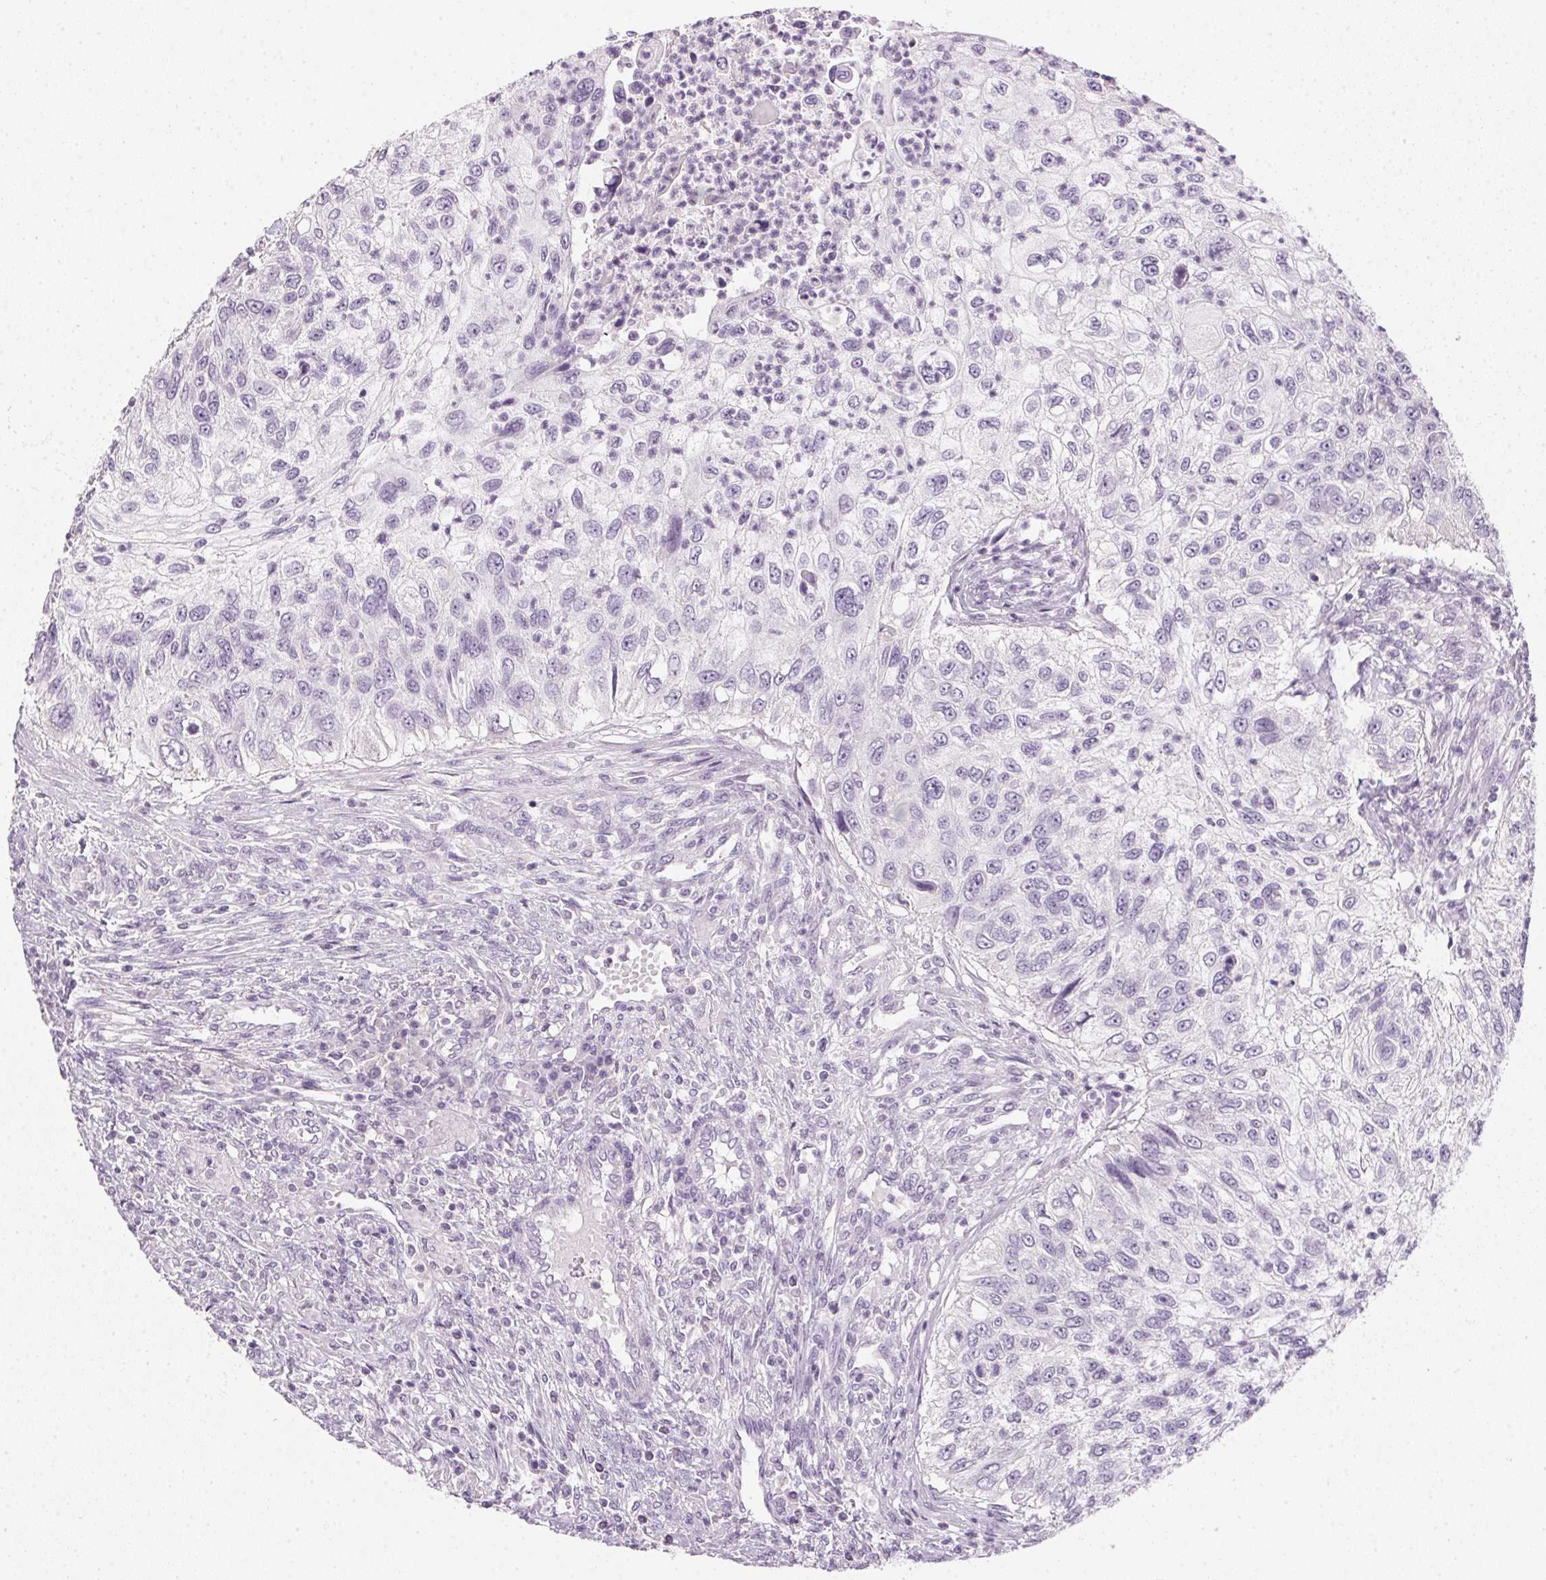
{"staining": {"intensity": "negative", "quantity": "none", "location": "none"}, "tissue": "urothelial cancer", "cell_type": "Tumor cells", "image_type": "cancer", "snomed": [{"axis": "morphology", "description": "Urothelial carcinoma, High grade"}, {"axis": "topography", "description": "Urinary bladder"}], "caption": "Immunohistochemistry (IHC) of high-grade urothelial carcinoma reveals no expression in tumor cells.", "gene": "TMEM72", "patient": {"sex": "female", "age": 60}}